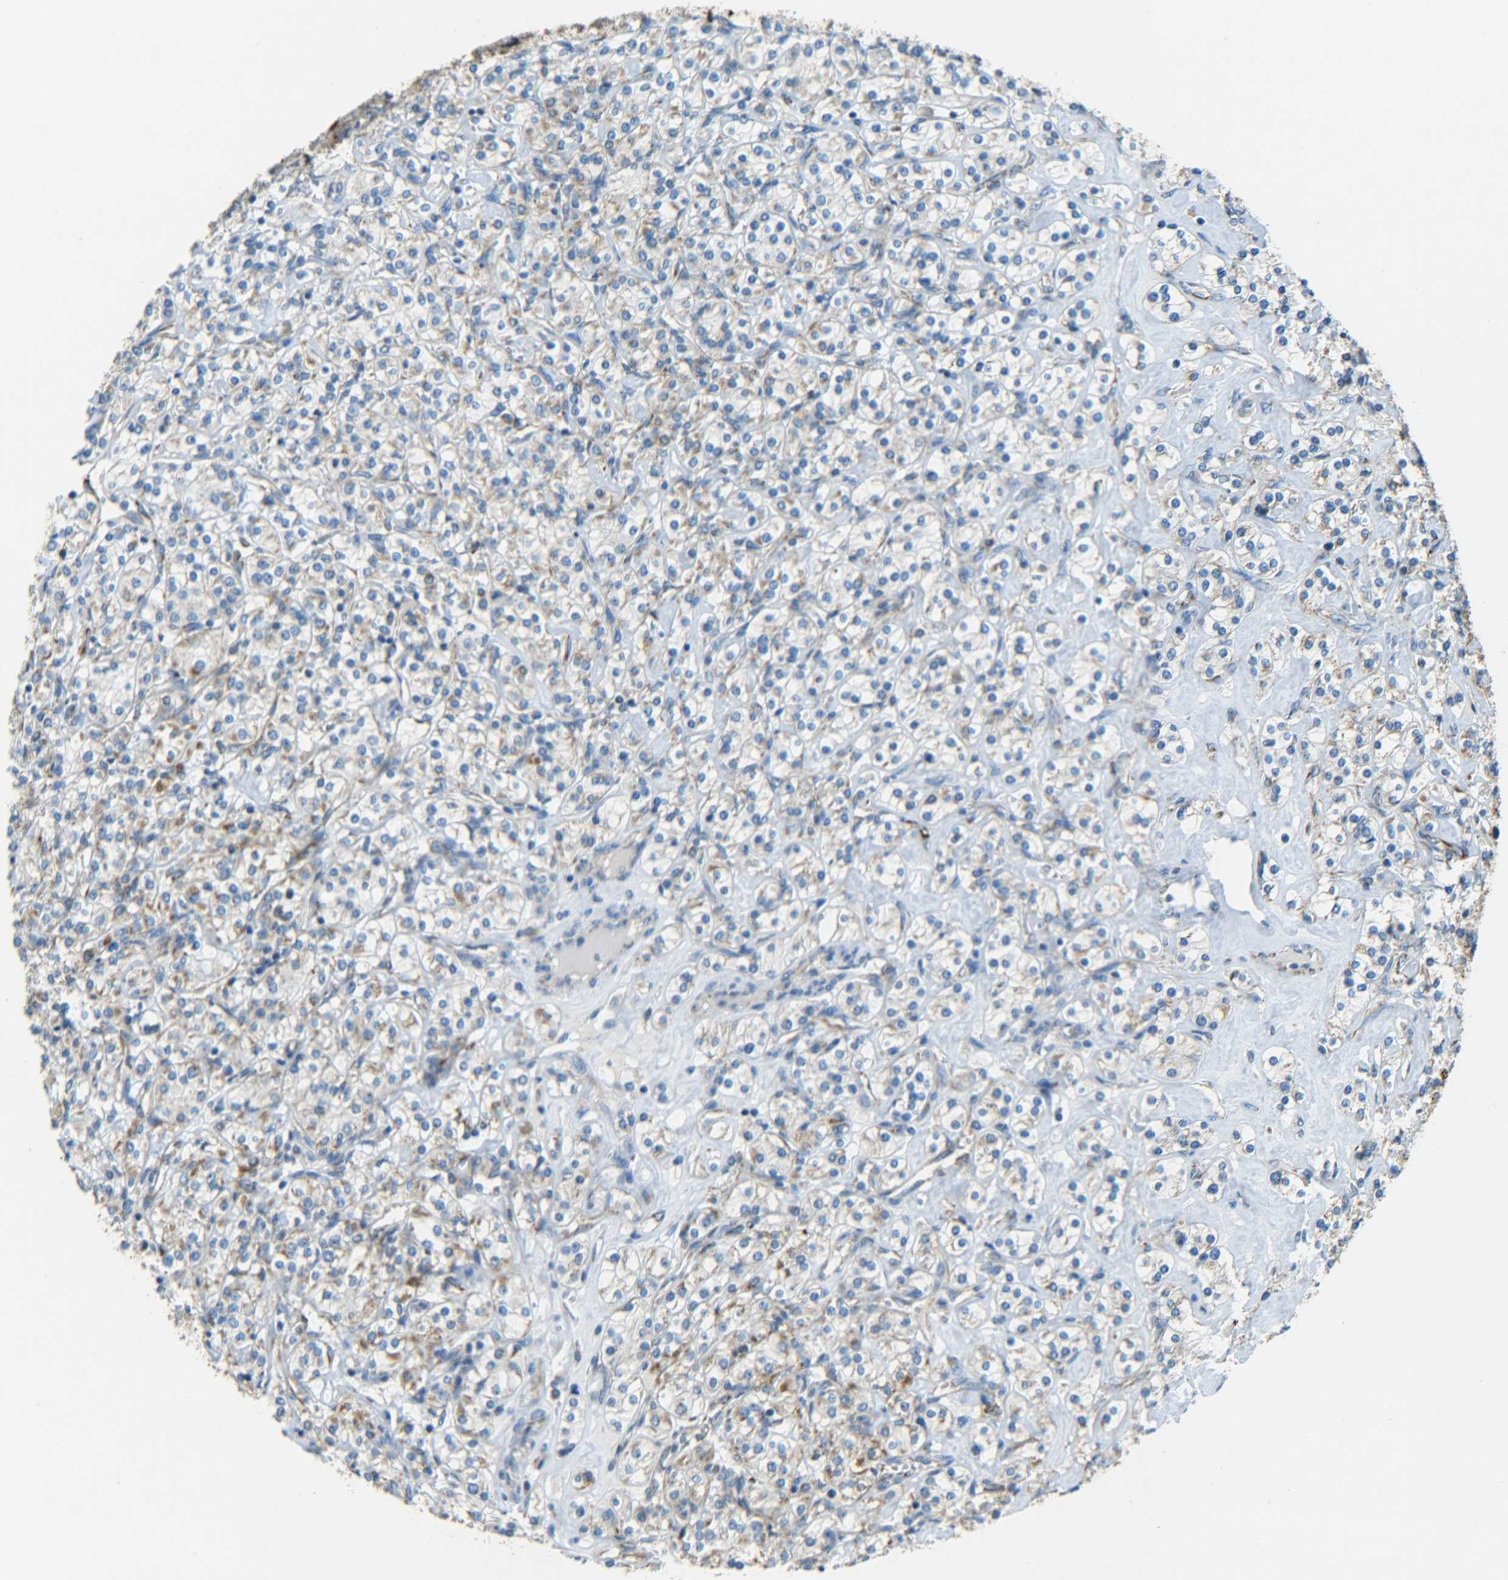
{"staining": {"intensity": "weak", "quantity": ">75%", "location": "cytoplasmic/membranous"}, "tissue": "renal cancer", "cell_type": "Tumor cells", "image_type": "cancer", "snomed": [{"axis": "morphology", "description": "Adenocarcinoma, NOS"}, {"axis": "topography", "description": "Kidney"}], "caption": "Protein analysis of renal cancer tissue displays weak cytoplasmic/membranous expression in approximately >75% of tumor cells. (DAB IHC with brightfield microscopy, high magnification).", "gene": "CYB5R1", "patient": {"sex": "male", "age": 77}}